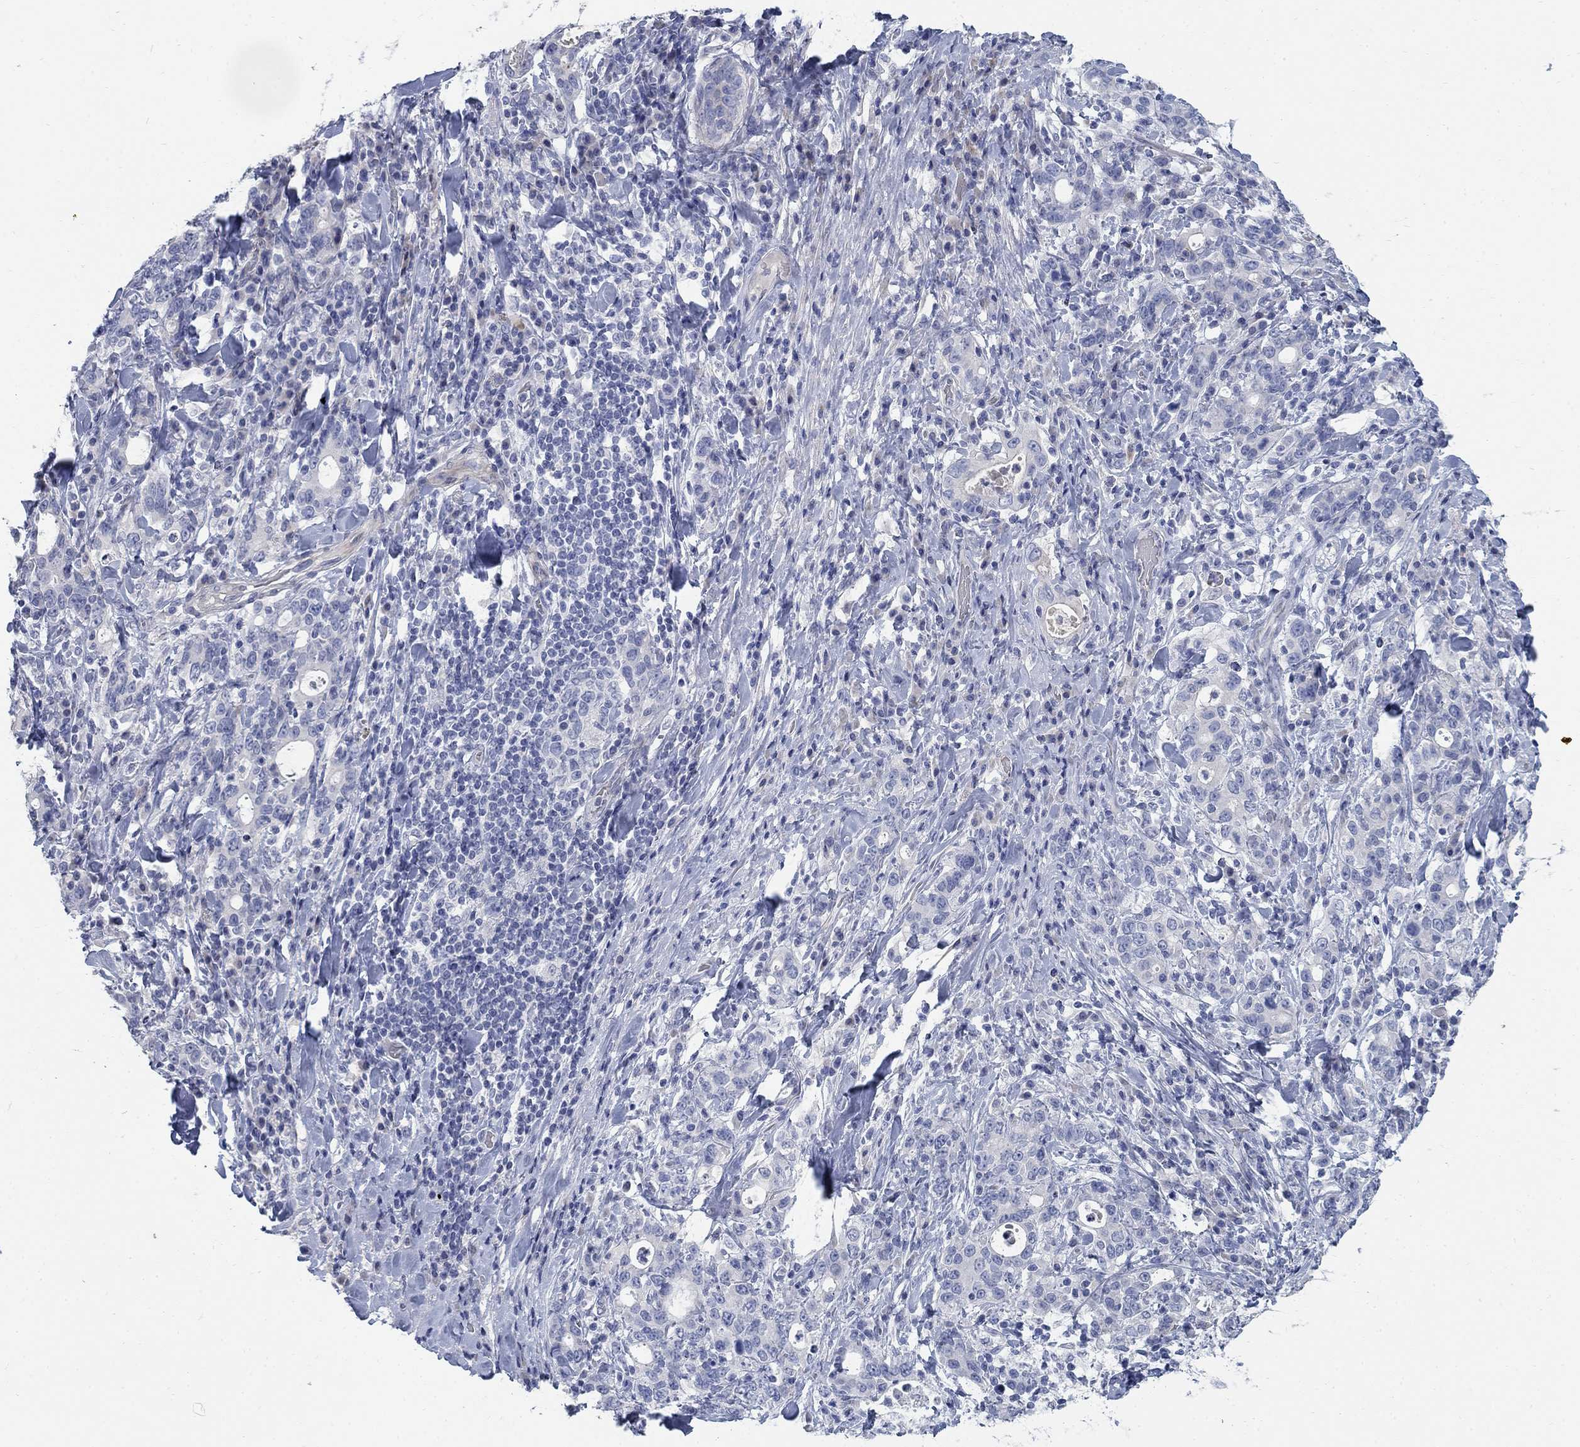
{"staining": {"intensity": "negative", "quantity": "none", "location": "none"}, "tissue": "stomach cancer", "cell_type": "Tumor cells", "image_type": "cancer", "snomed": [{"axis": "morphology", "description": "Adenocarcinoma, NOS"}, {"axis": "topography", "description": "Stomach"}], "caption": "This is an immunohistochemistry histopathology image of stomach adenocarcinoma. There is no staining in tumor cells.", "gene": "DNER", "patient": {"sex": "male", "age": 79}}